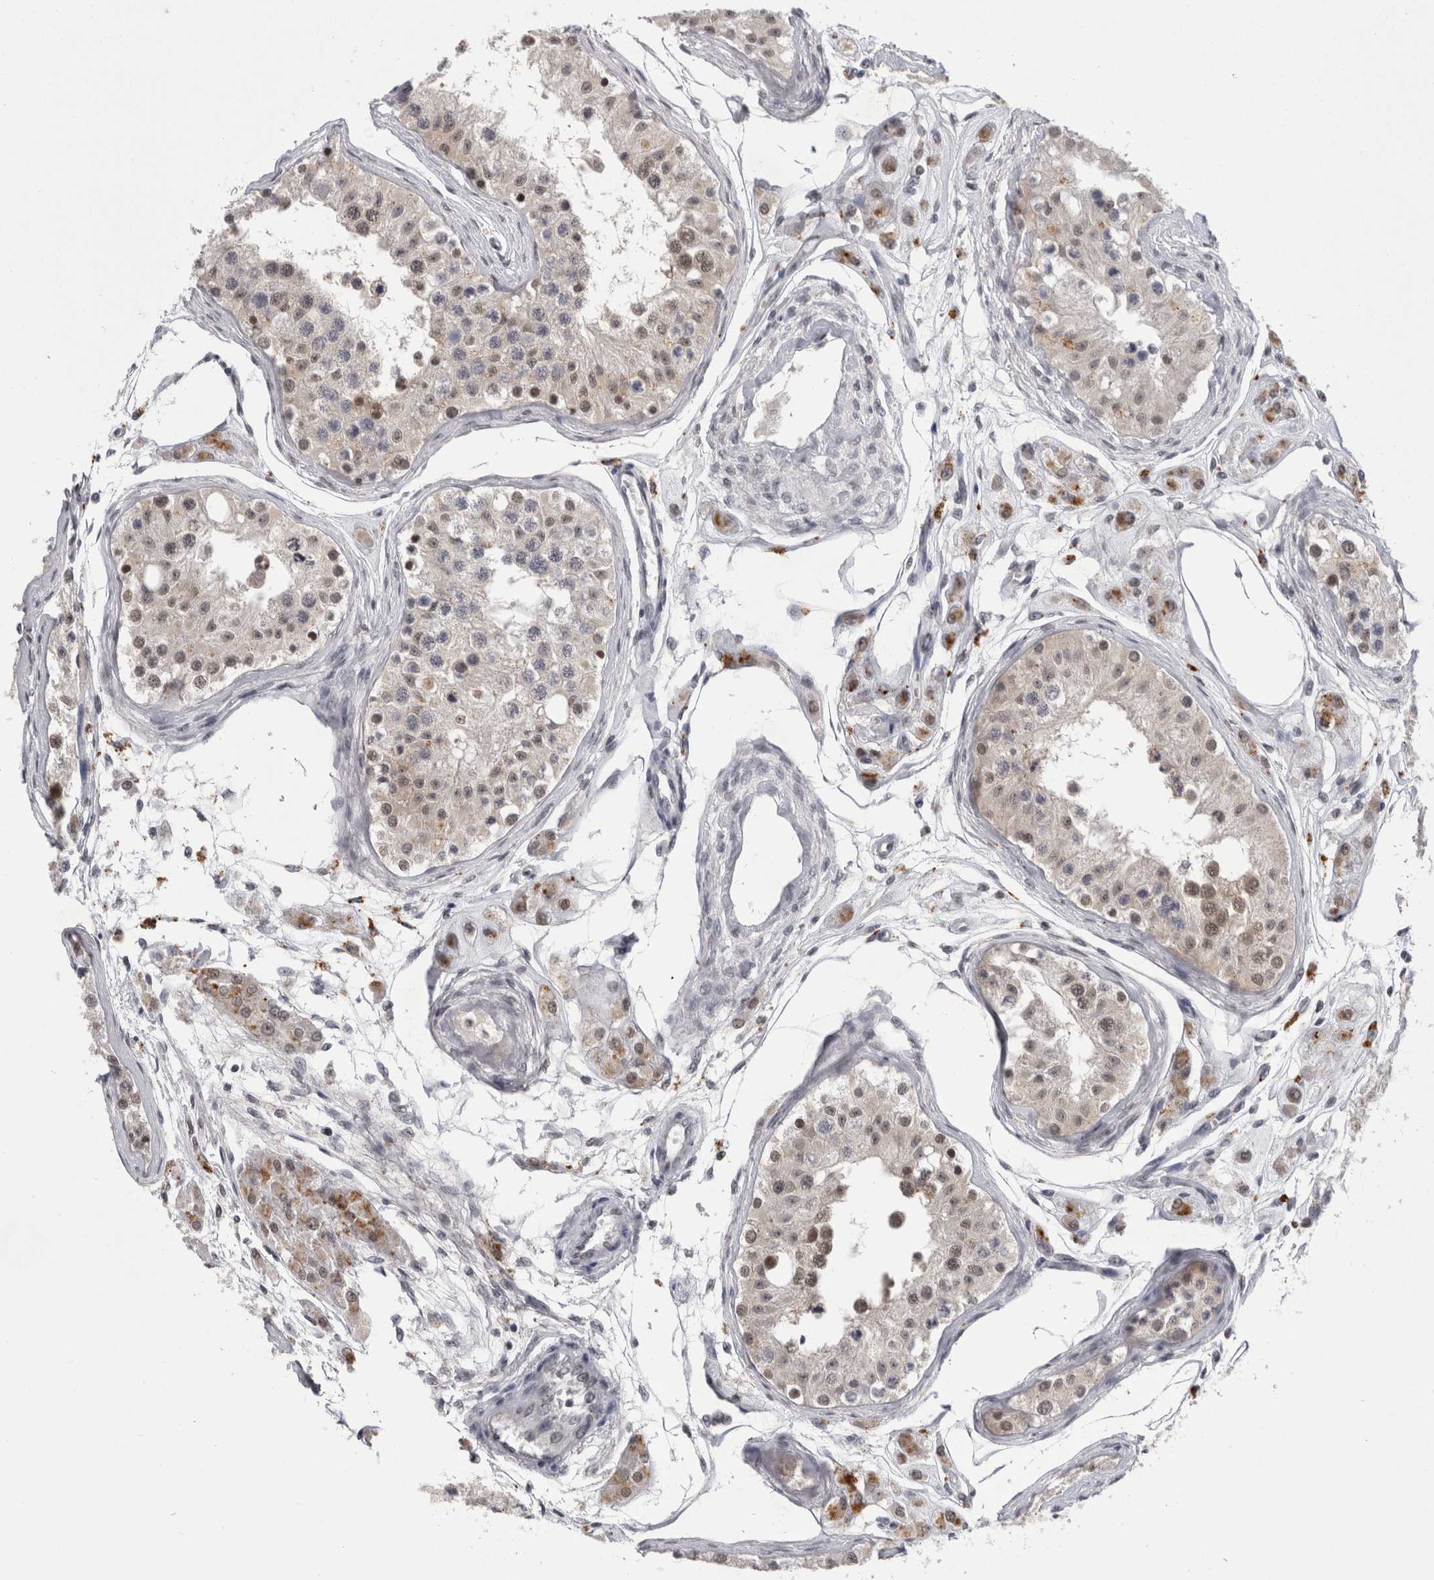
{"staining": {"intensity": "moderate", "quantity": "25%-75%", "location": "nuclear"}, "tissue": "testis", "cell_type": "Cells in seminiferous ducts", "image_type": "normal", "snomed": [{"axis": "morphology", "description": "Normal tissue, NOS"}, {"axis": "morphology", "description": "Adenocarcinoma, metastatic, NOS"}, {"axis": "topography", "description": "Testis"}], "caption": "An IHC micrograph of benign tissue is shown. Protein staining in brown shows moderate nuclear positivity in testis within cells in seminiferous ducts.", "gene": "PSMB2", "patient": {"sex": "male", "age": 26}}